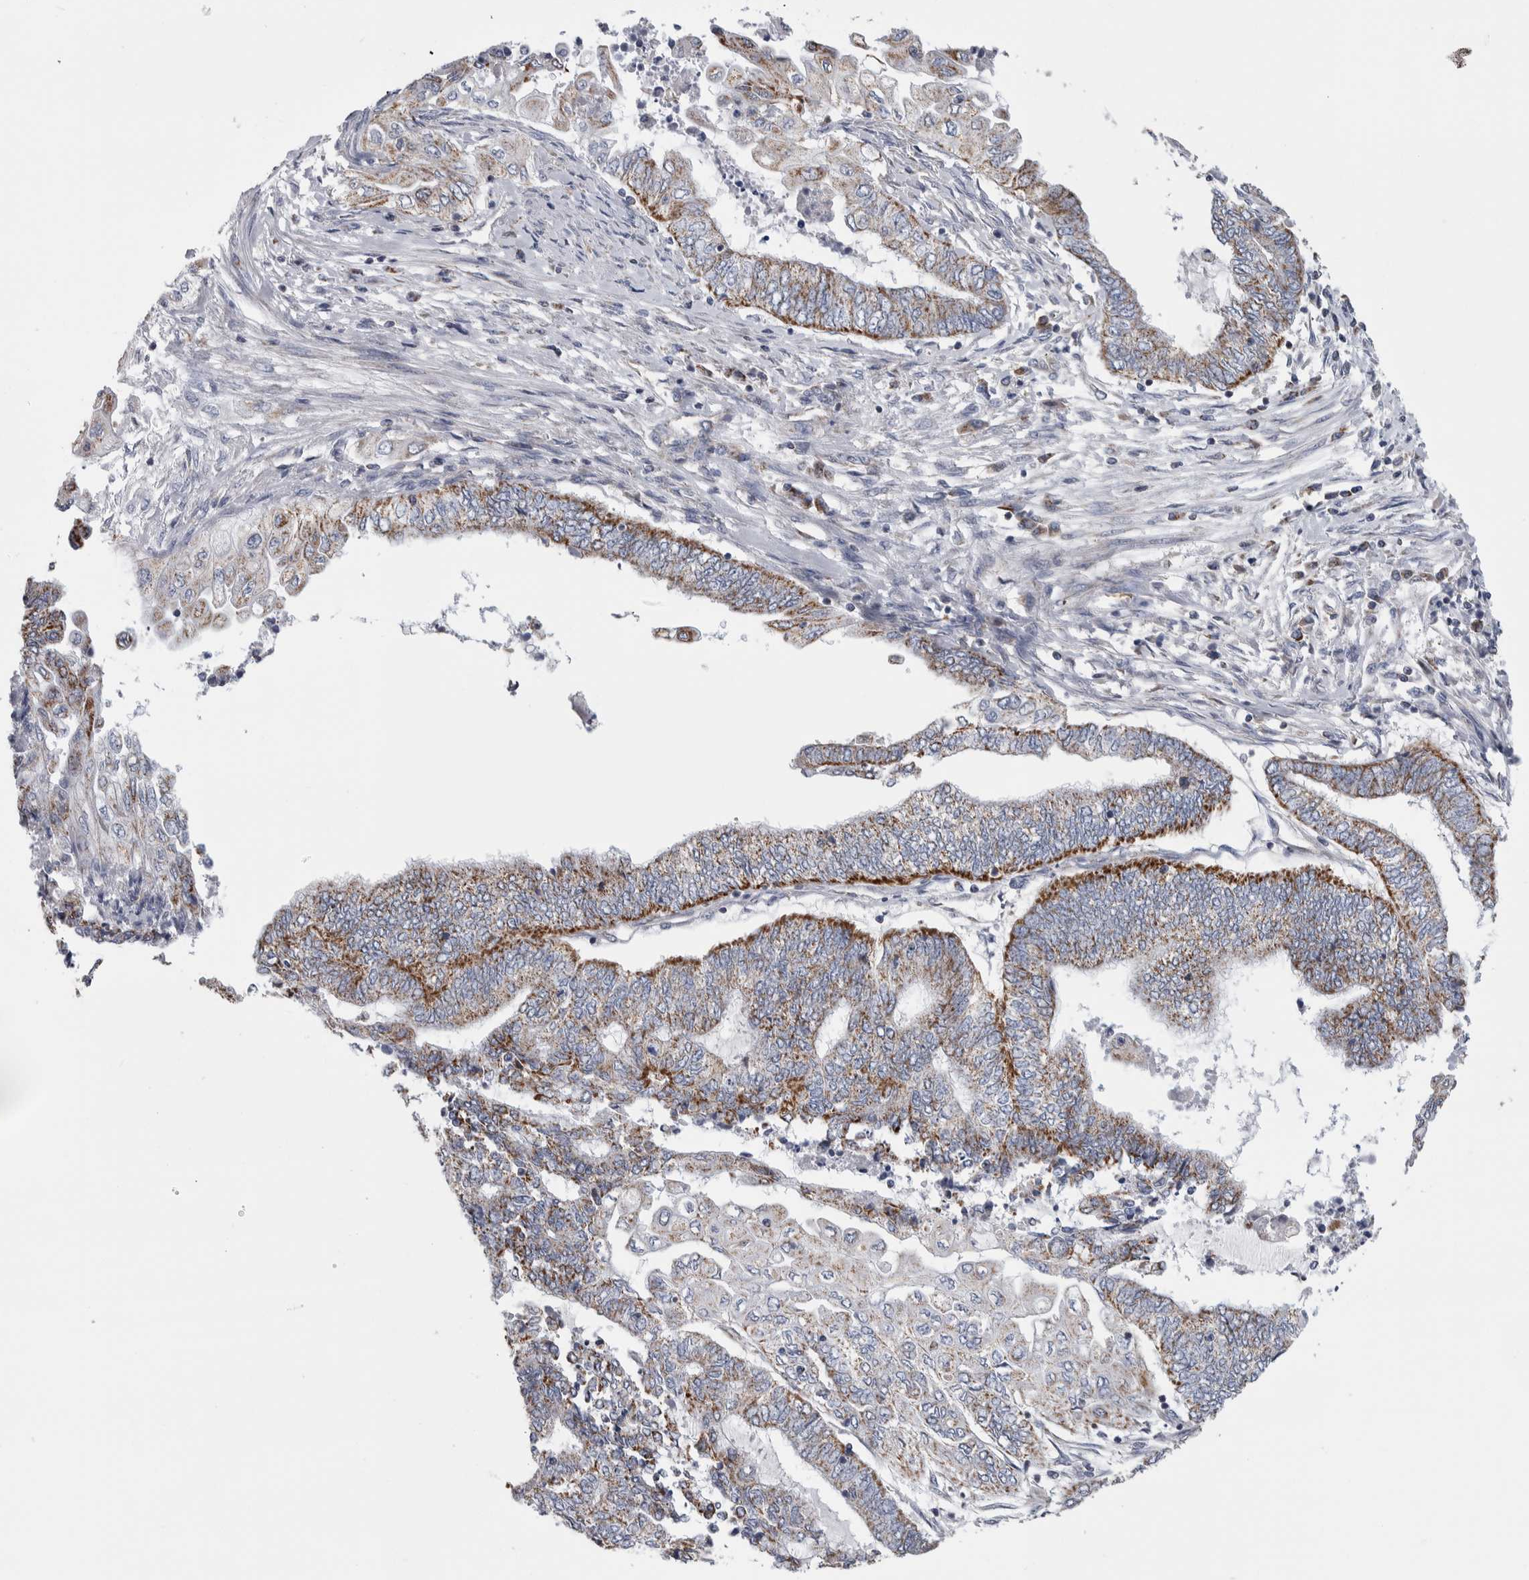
{"staining": {"intensity": "moderate", "quantity": "25%-75%", "location": "cytoplasmic/membranous"}, "tissue": "endometrial cancer", "cell_type": "Tumor cells", "image_type": "cancer", "snomed": [{"axis": "morphology", "description": "Adenocarcinoma, NOS"}, {"axis": "topography", "description": "Uterus"}, {"axis": "topography", "description": "Endometrium"}], "caption": "Immunohistochemistry (IHC) histopathology image of neoplastic tissue: adenocarcinoma (endometrial) stained using immunohistochemistry (IHC) shows medium levels of moderate protein expression localized specifically in the cytoplasmic/membranous of tumor cells, appearing as a cytoplasmic/membranous brown color.", "gene": "ETFA", "patient": {"sex": "female", "age": 70}}